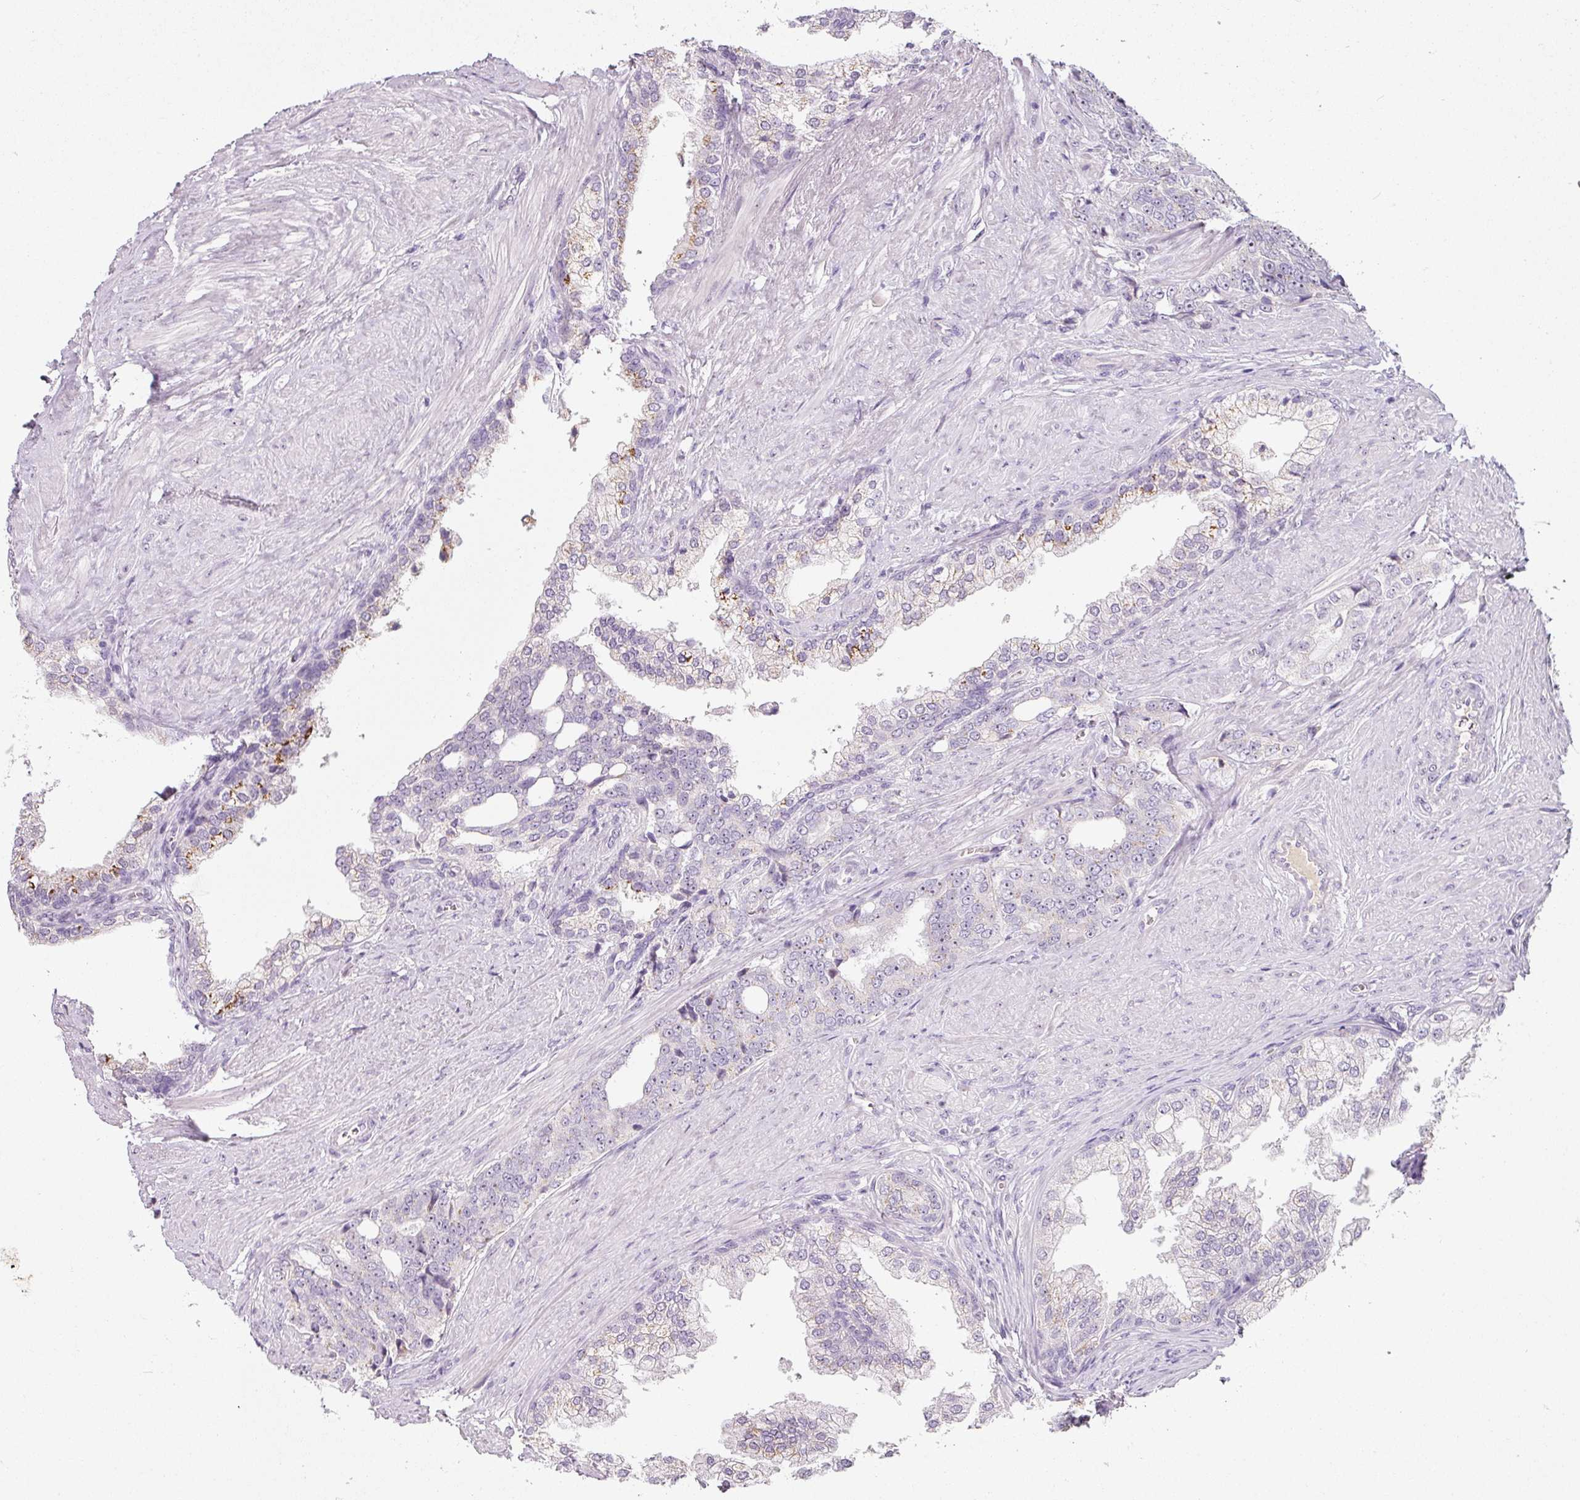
{"staining": {"intensity": "negative", "quantity": "none", "location": "none"}, "tissue": "prostate cancer", "cell_type": "Tumor cells", "image_type": "cancer", "snomed": [{"axis": "morphology", "description": "Adenocarcinoma, High grade"}, {"axis": "topography", "description": "Prostate"}], "caption": "IHC image of neoplastic tissue: human high-grade adenocarcinoma (prostate) stained with DAB (3,3'-diaminobenzidine) shows no significant protein positivity in tumor cells.", "gene": "TMEM37", "patient": {"sex": "male", "age": 67}}